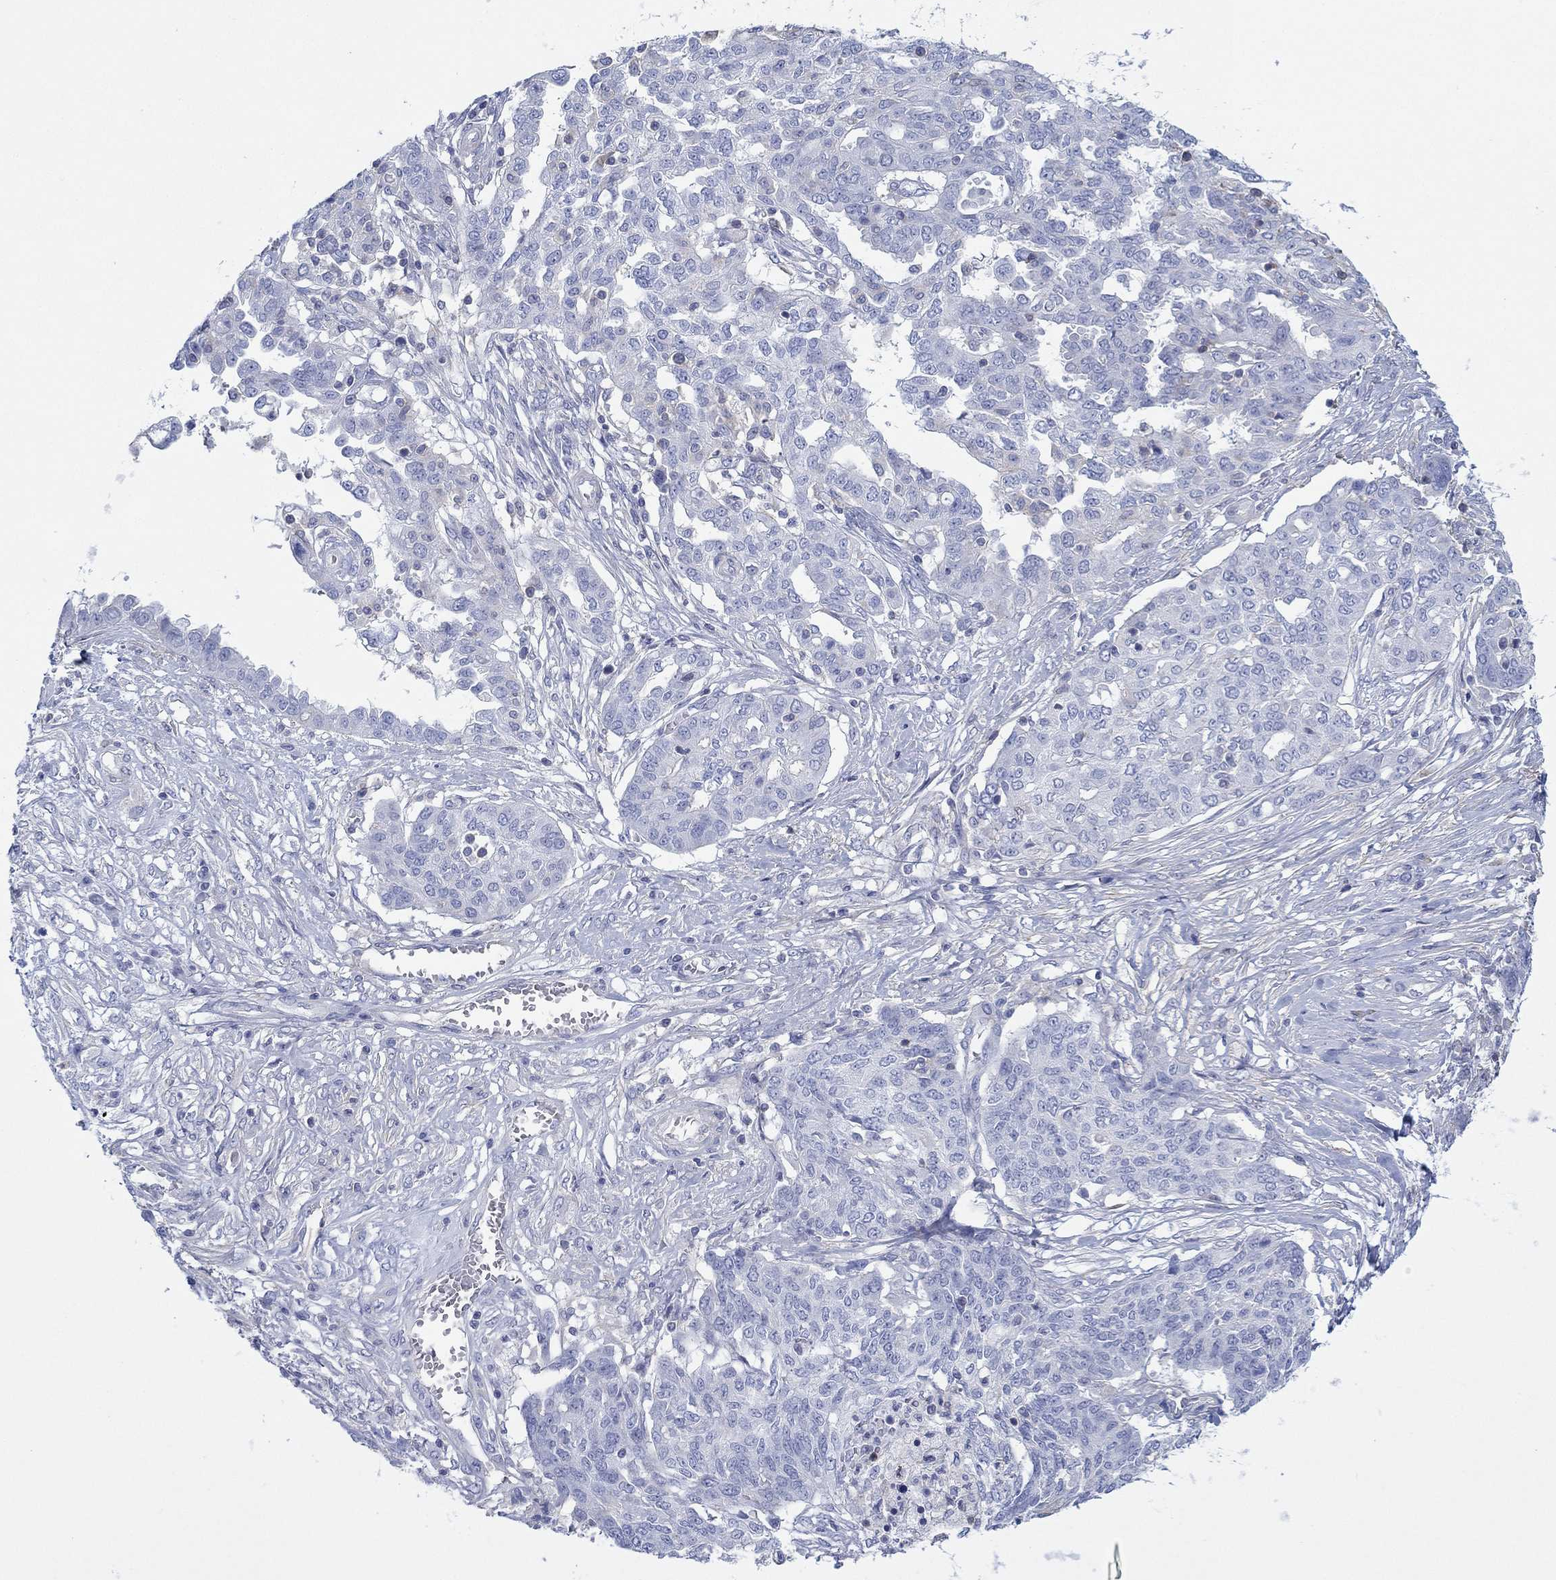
{"staining": {"intensity": "negative", "quantity": "none", "location": "none"}, "tissue": "ovarian cancer", "cell_type": "Tumor cells", "image_type": "cancer", "snomed": [{"axis": "morphology", "description": "Cystadenocarcinoma, serous, NOS"}, {"axis": "topography", "description": "Ovary"}], "caption": "Tumor cells are negative for protein expression in human ovarian serous cystadenocarcinoma.", "gene": "PPIL6", "patient": {"sex": "female", "age": 67}}